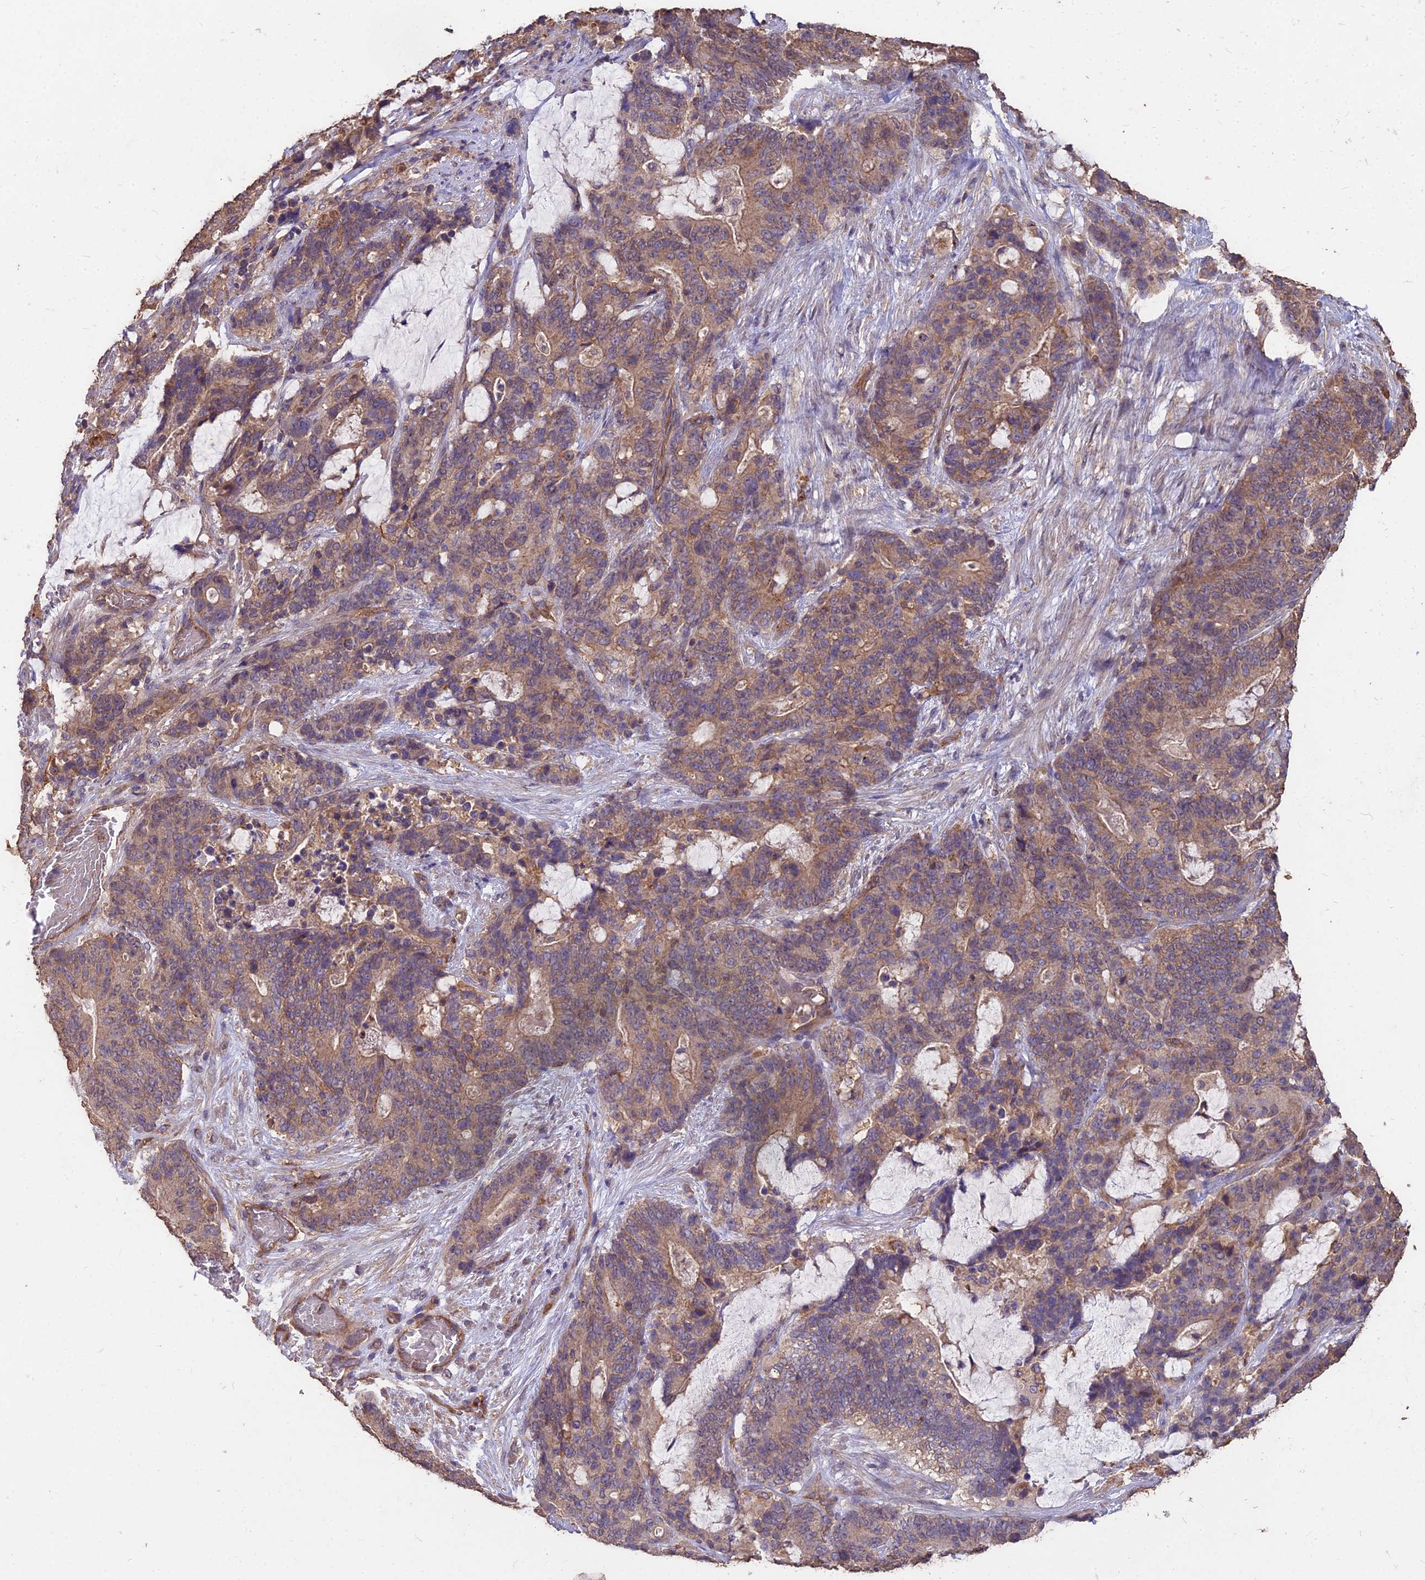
{"staining": {"intensity": "moderate", "quantity": "25%-75%", "location": "cytoplasmic/membranous"}, "tissue": "stomach cancer", "cell_type": "Tumor cells", "image_type": "cancer", "snomed": [{"axis": "morphology", "description": "Normal tissue, NOS"}, {"axis": "morphology", "description": "Adenocarcinoma, NOS"}, {"axis": "topography", "description": "Stomach"}], "caption": "Immunohistochemical staining of human stomach adenocarcinoma demonstrates moderate cytoplasmic/membranous protein staining in about 25%-75% of tumor cells.", "gene": "CEMIP2", "patient": {"sex": "female", "age": 64}}